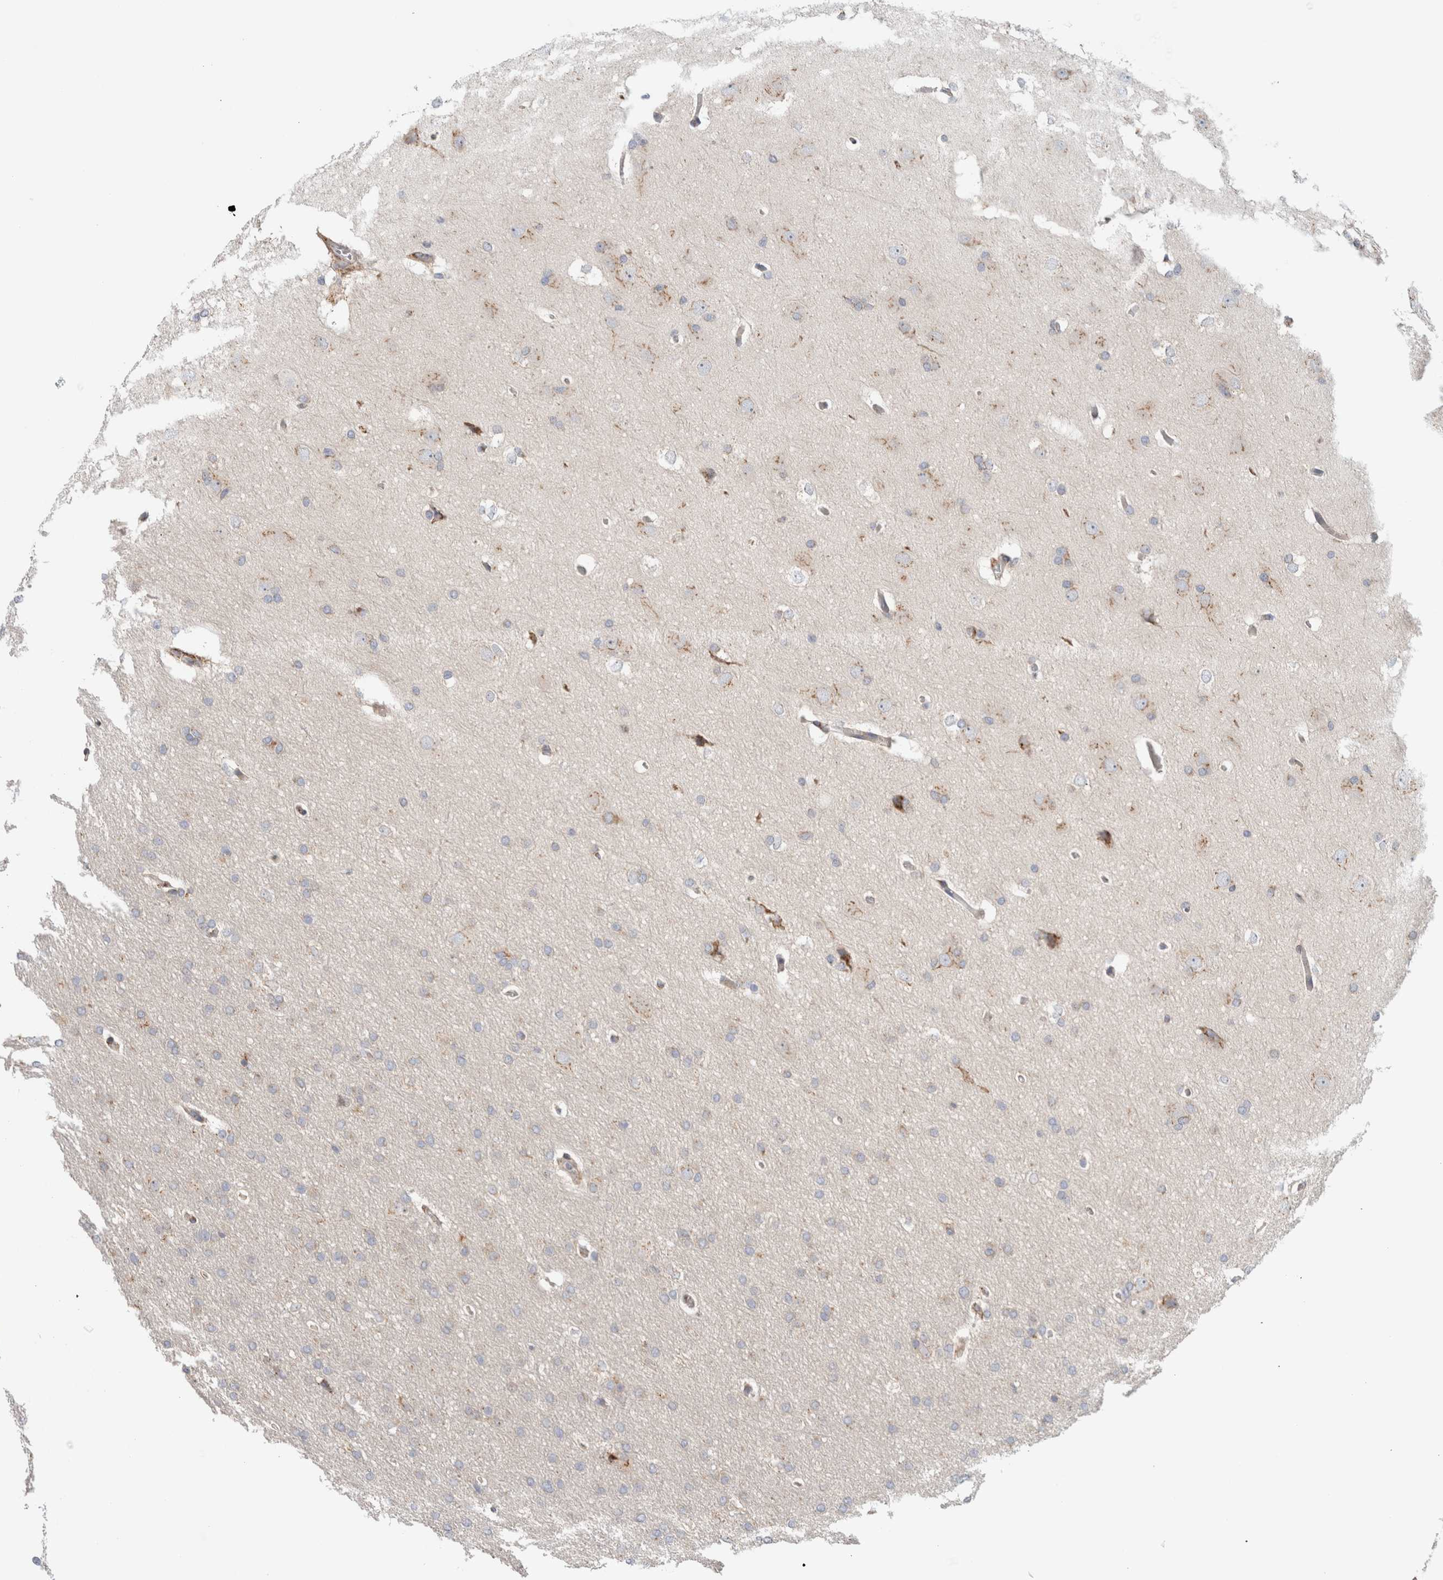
{"staining": {"intensity": "negative", "quantity": "none", "location": "none"}, "tissue": "glioma", "cell_type": "Tumor cells", "image_type": "cancer", "snomed": [{"axis": "morphology", "description": "Glioma, malignant, Low grade"}, {"axis": "topography", "description": "Brain"}], "caption": "The micrograph exhibits no significant staining in tumor cells of malignant glioma (low-grade).", "gene": "P4HA1", "patient": {"sex": "female", "age": 37}}